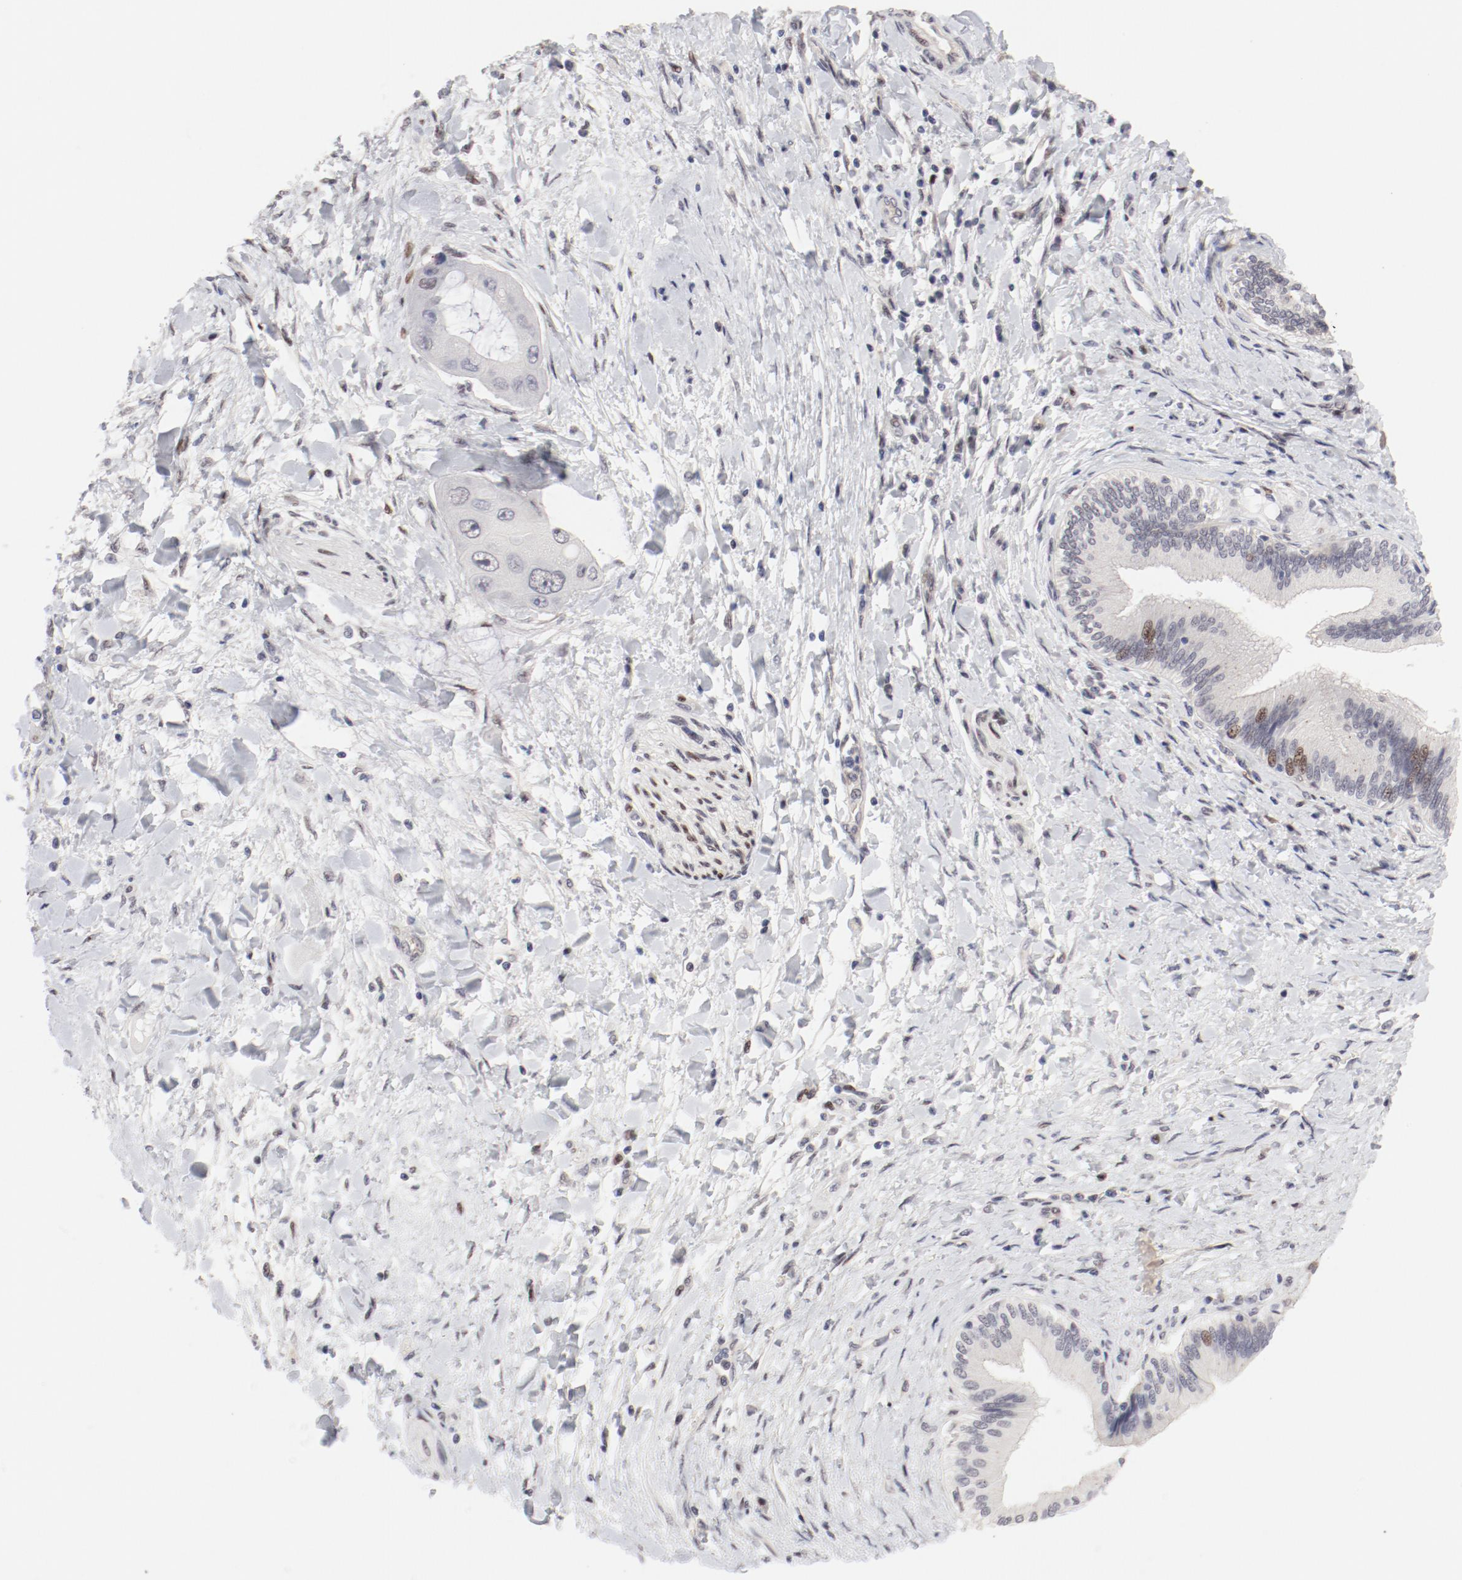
{"staining": {"intensity": "negative", "quantity": "none", "location": "none"}, "tissue": "adipose tissue", "cell_type": "Adipocytes", "image_type": "normal", "snomed": [{"axis": "morphology", "description": "Normal tissue, NOS"}, {"axis": "morphology", "description": "Cholangiocarcinoma"}, {"axis": "topography", "description": "Liver"}, {"axis": "topography", "description": "Peripheral nerve tissue"}], "caption": "A high-resolution image shows immunohistochemistry (IHC) staining of benign adipose tissue, which shows no significant expression in adipocytes. Nuclei are stained in blue.", "gene": "FSCB", "patient": {"sex": "male", "age": 50}}